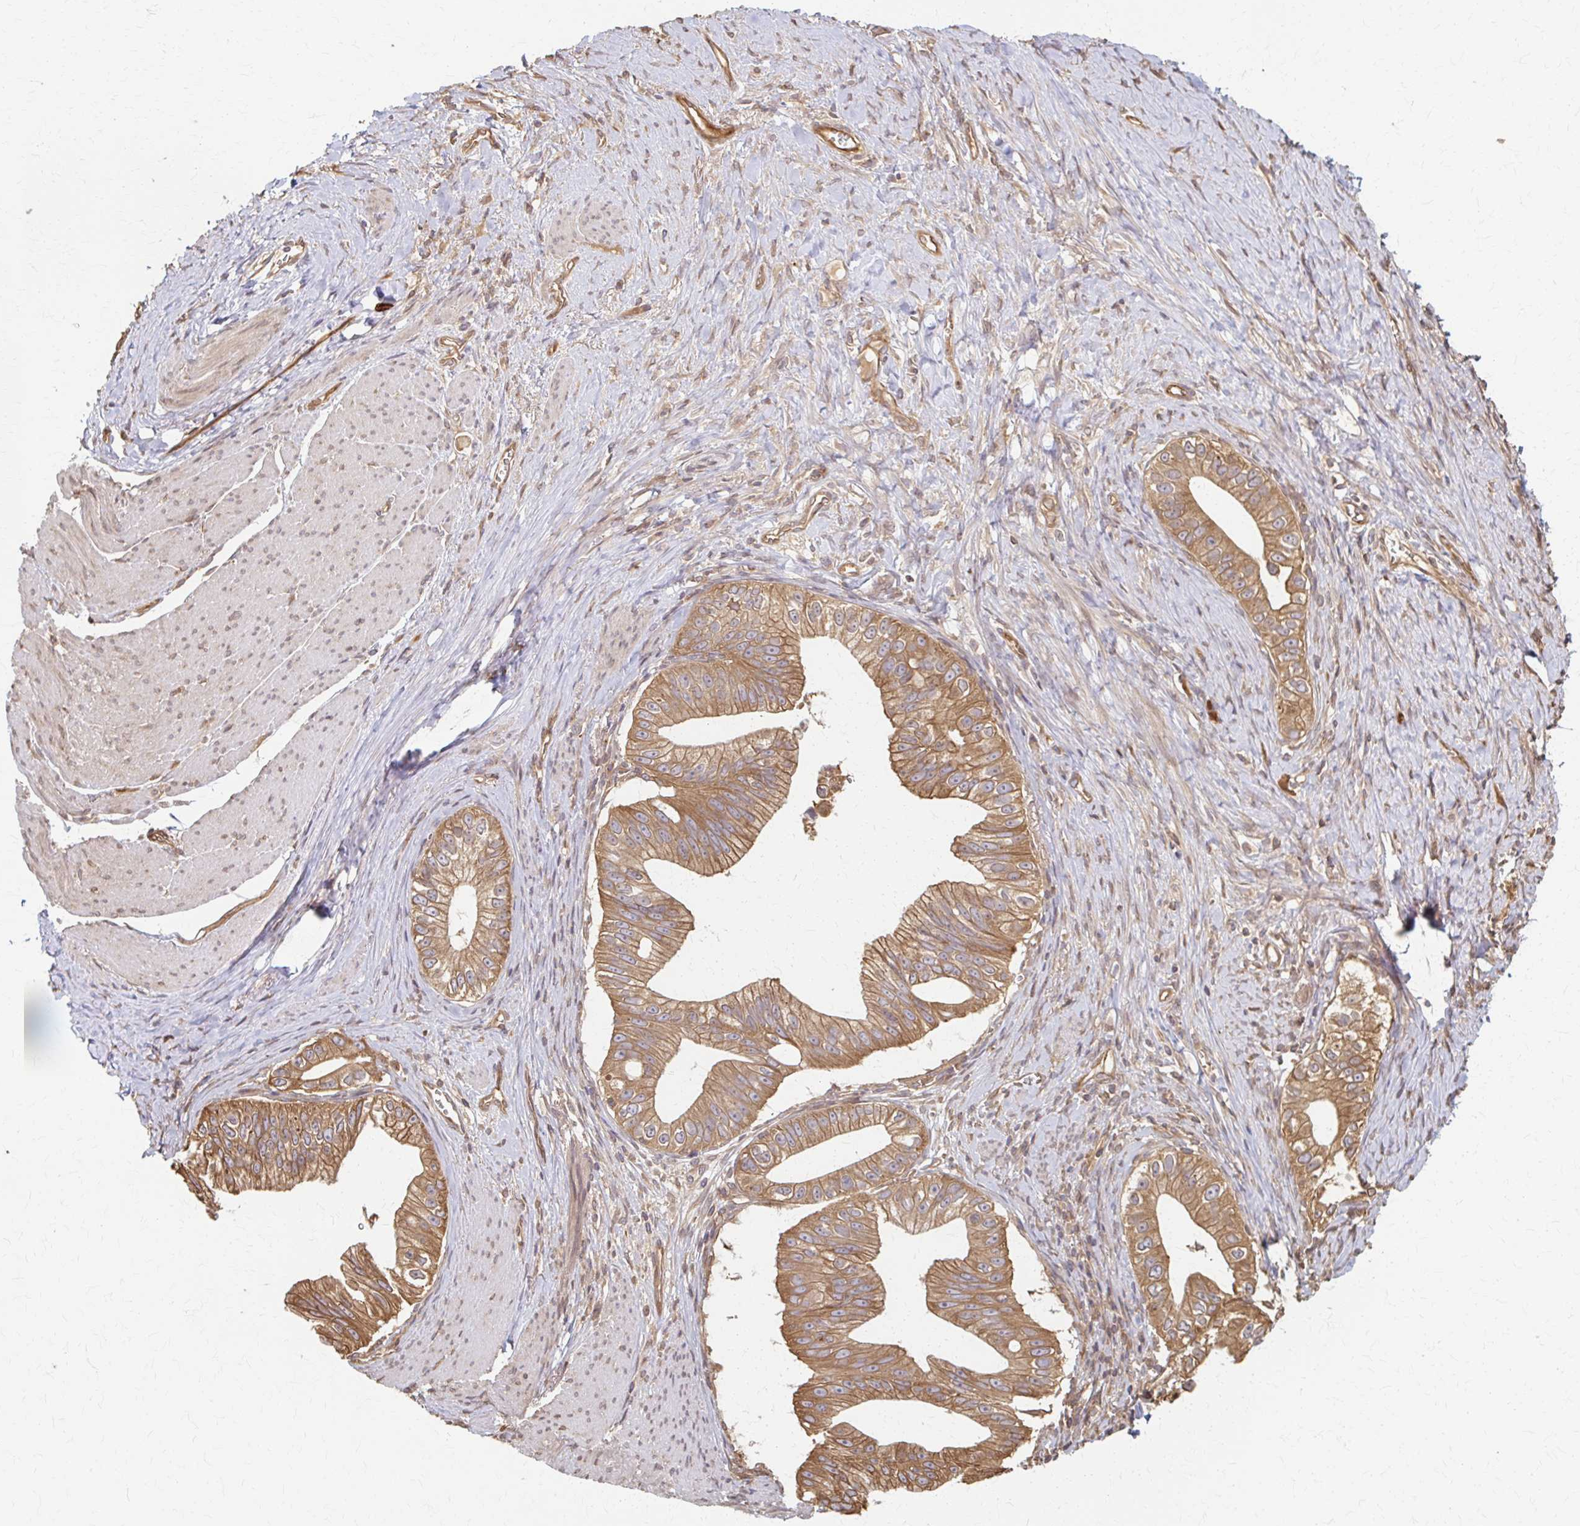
{"staining": {"intensity": "moderate", "quantity": ">75%", "location": "cytoplasmic/membranous"}, "tissue": "pancreatic cancer", "cell_type": "Tumor cells", "image_type": "cancer", "snomed": [{"axis": "morphology", "description": "Adenocarcinoma, NOS"}, {"axis": "topography", "description": "Pancreas"}], "caption": "IHC image of neoplastic tissue: human adenocarcinoma (pancreatic) stained using IHC exhibits medium levels of moderate protein expression localized specifically in the cytoplasmic/membranous of tumor cells, appearing as a cytoplasmic/membranous brown color.", "gene": "ARHGAP35", "patient": {"sex": "male", "age": 70}}